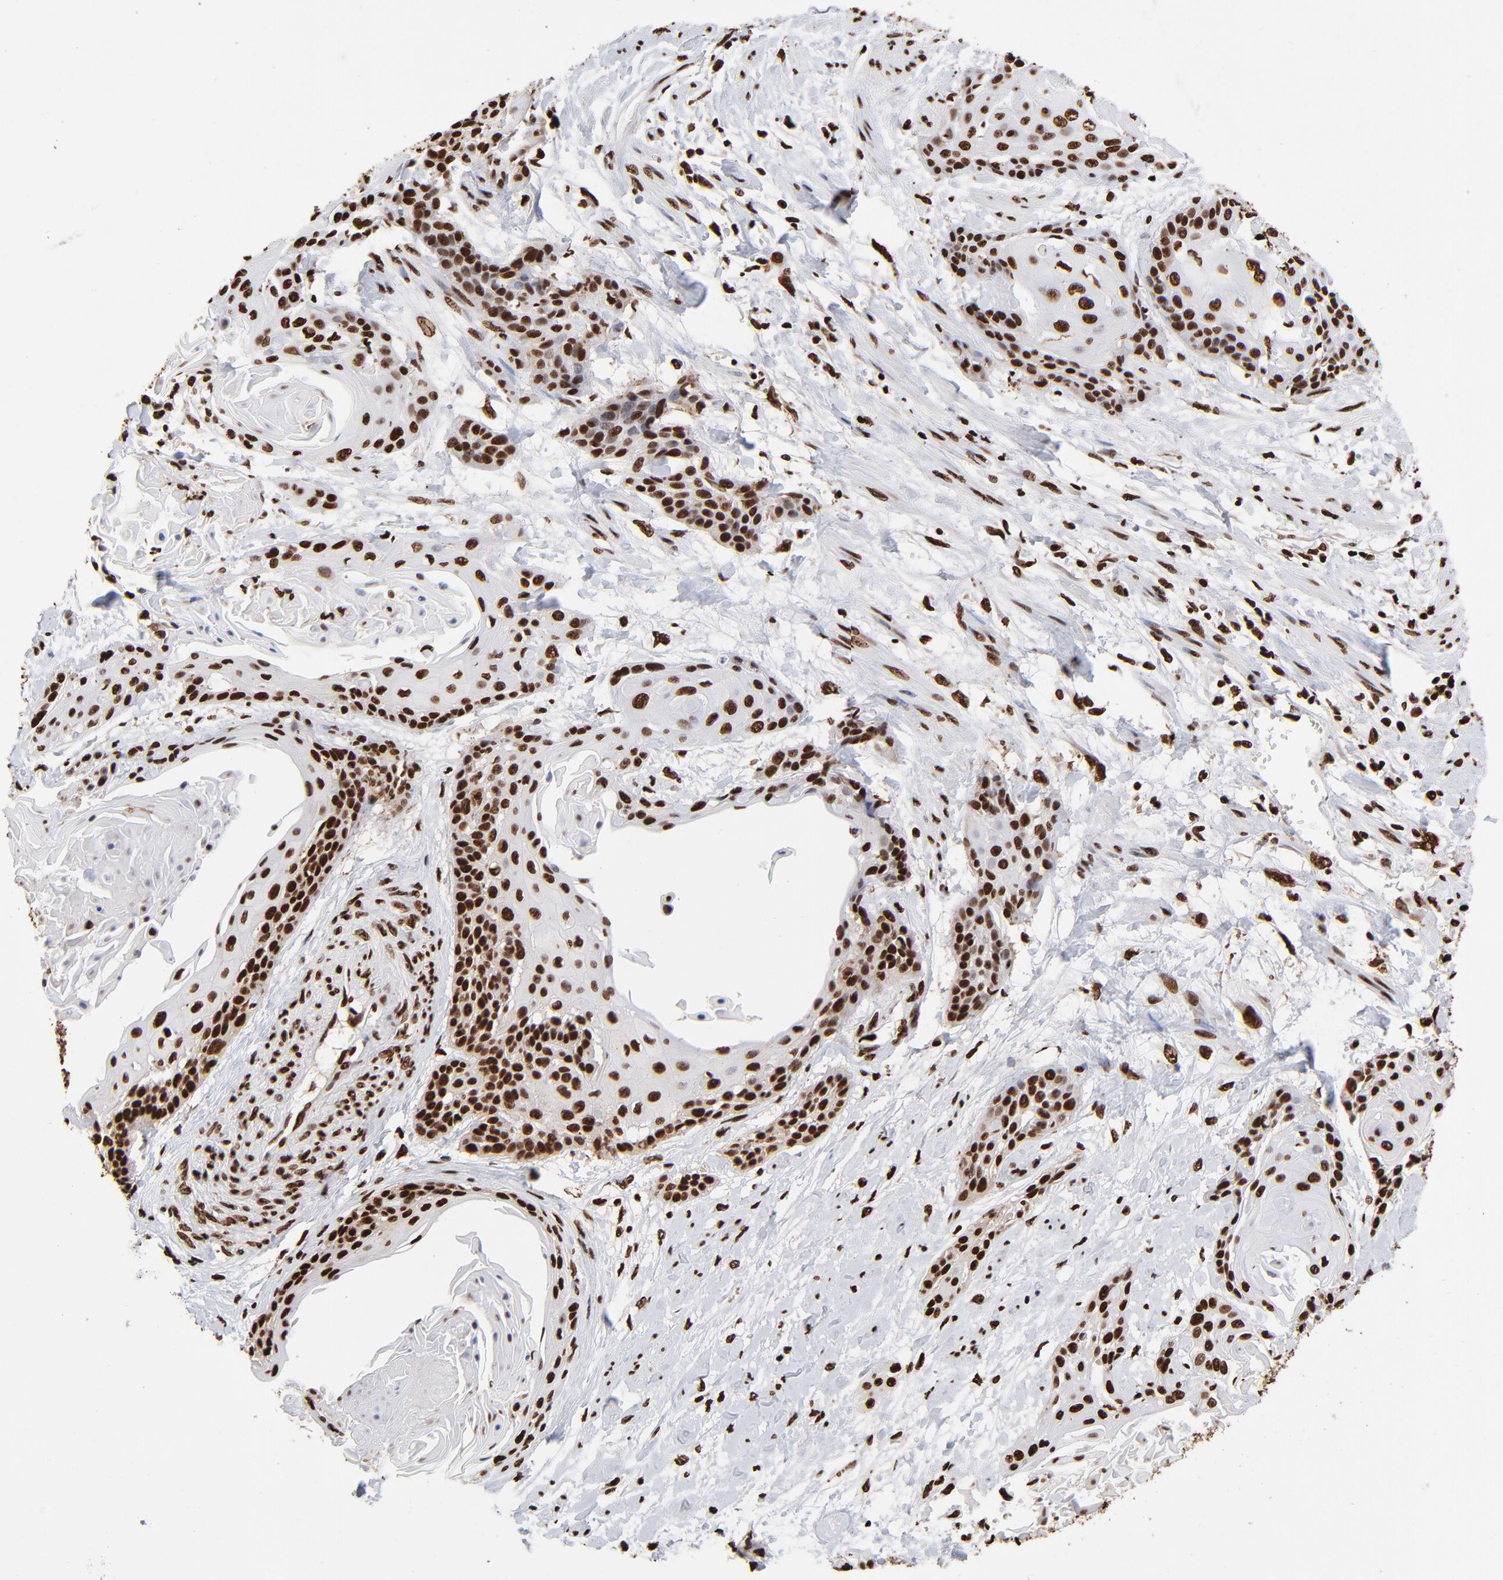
{"staining": {"intensity": "strong", "quantity": ">75%", "location": "nuclear"}, "tissue": "cervical cancer", "cell_type": "Tumor cells", "image_type": "cancer", "snomed": [{"axis": "morphology", "description": "Squamous cell carcinoma, NOS"}, {"axis": "topography", "description": "Cervix"}], "caption": "Protein expression analysis of cervical cancer (squamous cell carcinoma) displays strong nuclear positivity in about >75% of tumor cells.", "gene": "ZNF544", "patient": {"sex": "female", "age": 57}}